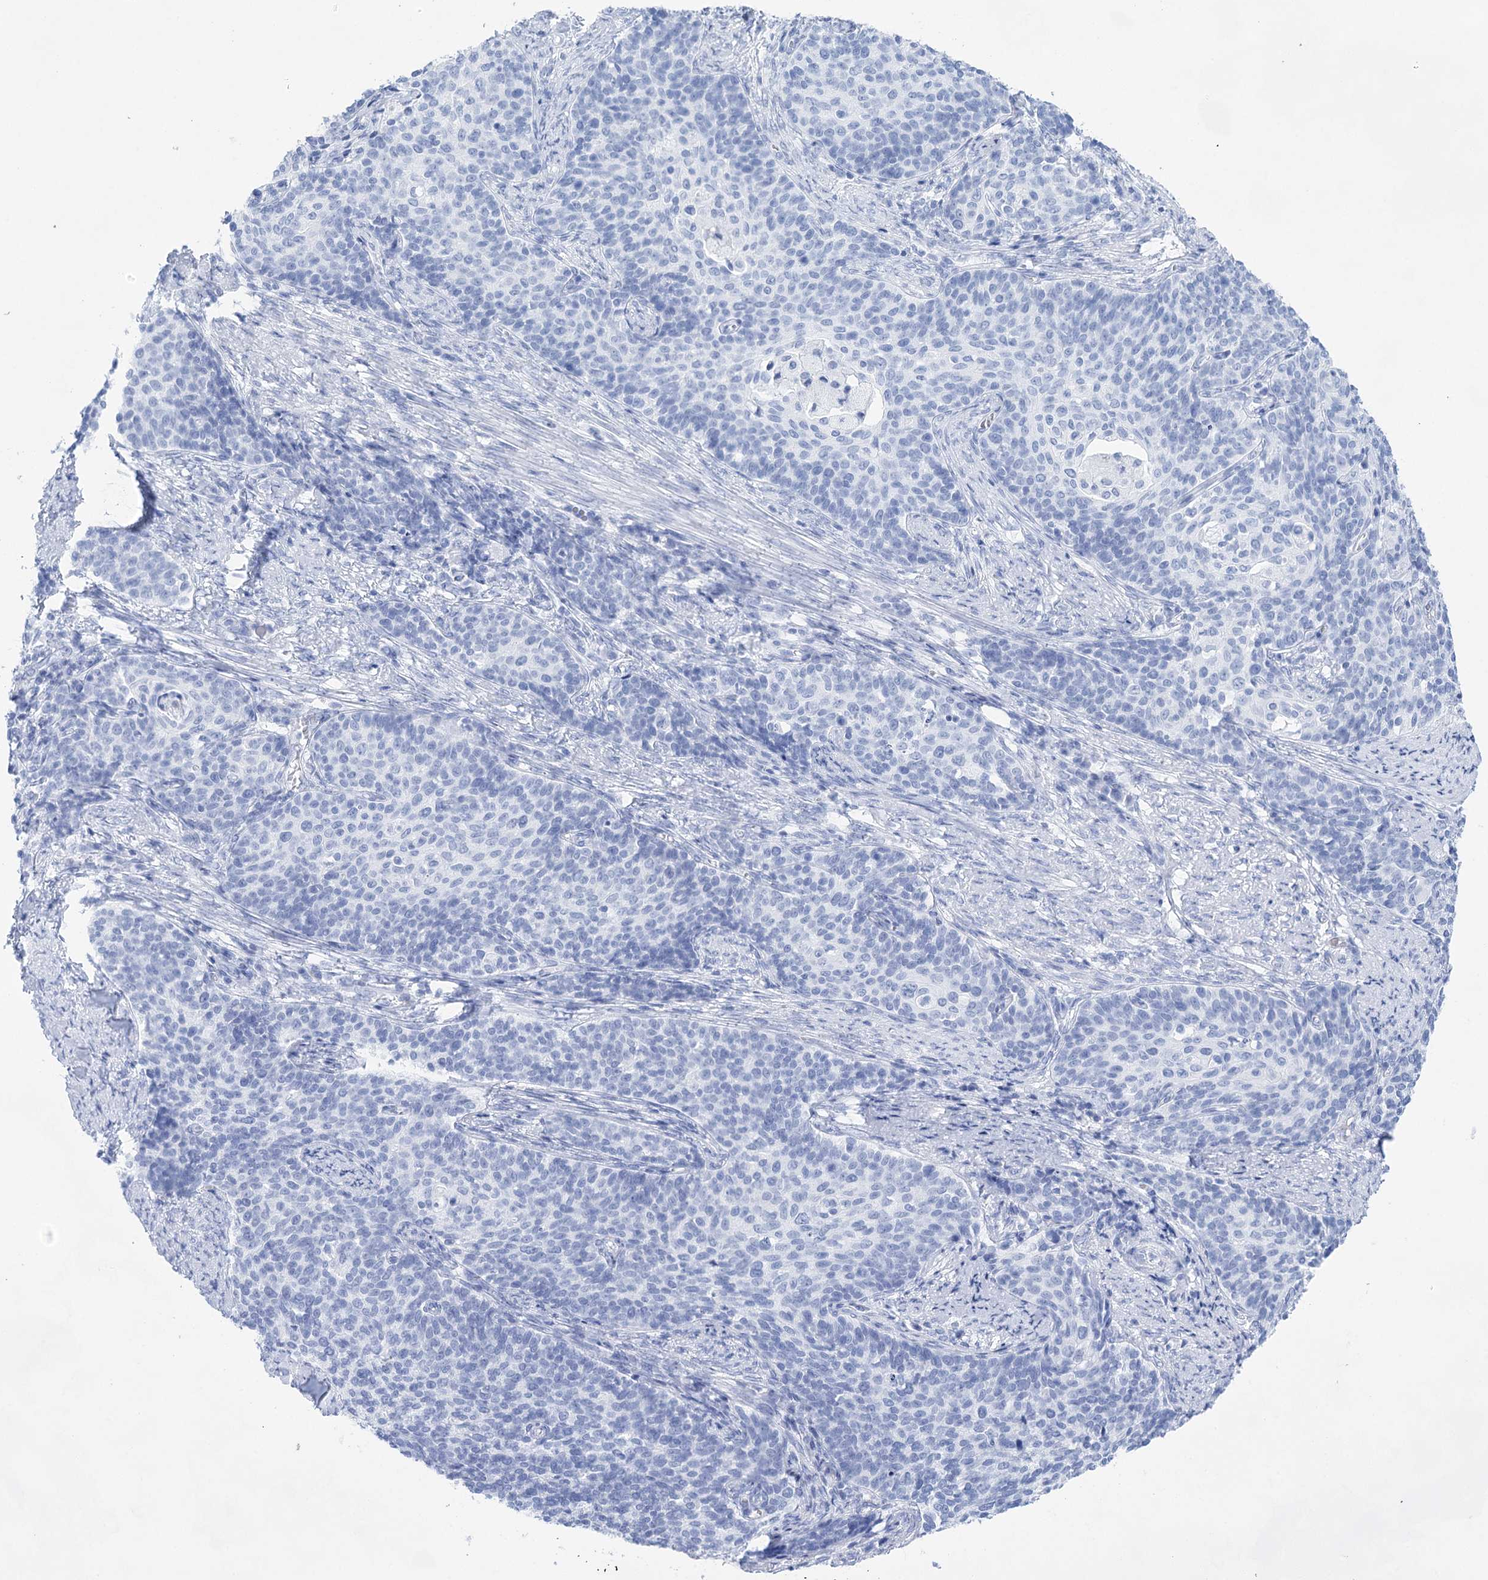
{"staining": {"intensity": "negative", "quantity": "none", "location": "none"}, "tissue": "cervical cancer", "cell_type": "Tumor cells", "image_type": "cancer", "snomed": [{"axis": "morphology", "description": "Squamous cell carcinoma, NOS"}, {"axis": "topography", "description": "Cervix"}], "caption": "Human cervical cancer (squamous cell carcinoma) stained for a protein using immunohistochemistry demonstrates no positivity in tumor cells.", "gene": "LALBA", "patient": {"sex": "female", "age": 39}}